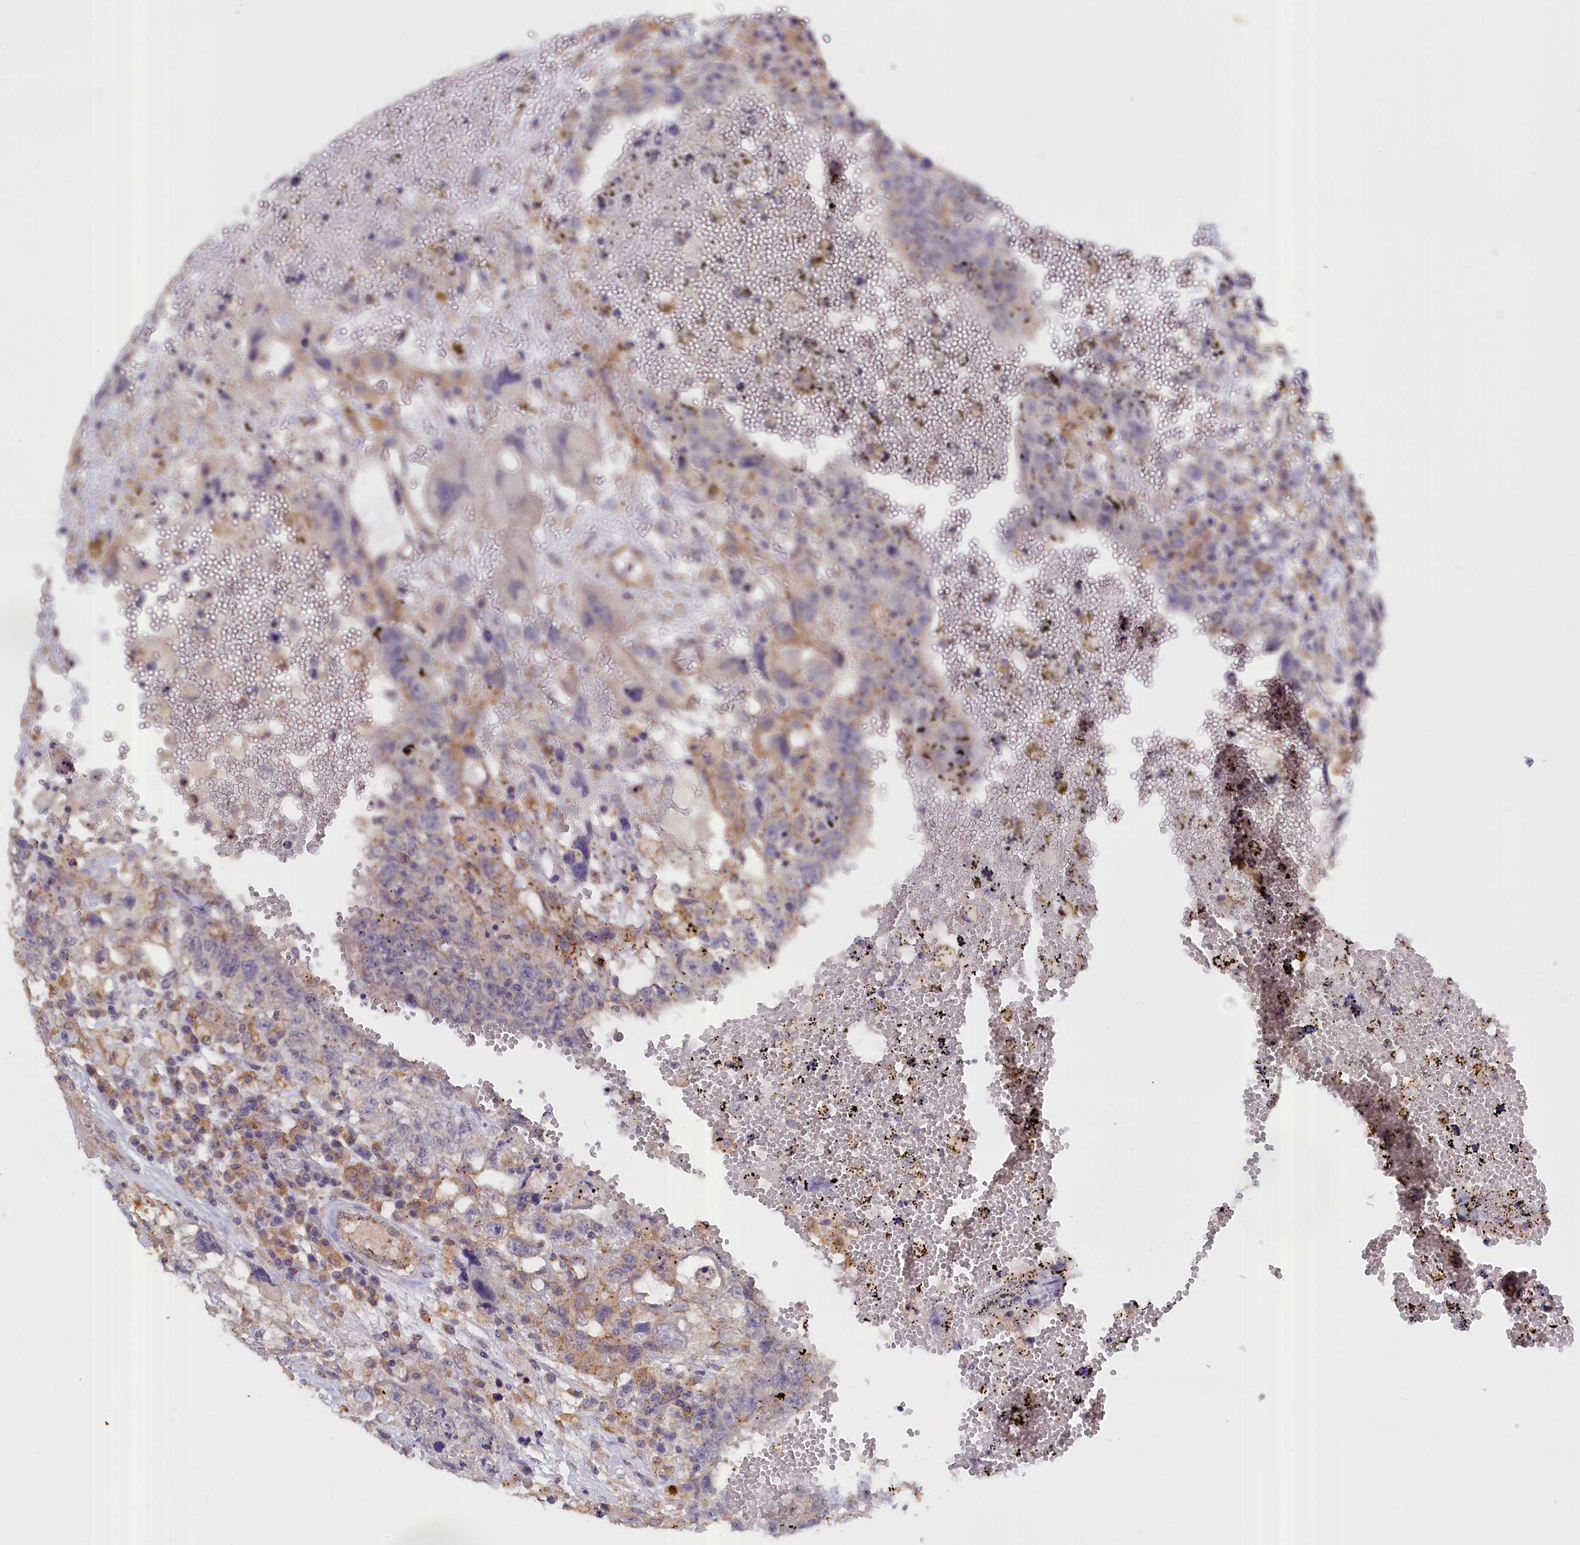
{"staining": {"intensity": "negative", "quantity": "none", "location": "none"}, "tissue": "testis cancer", "cell_type": "Tumor cells", "image_type": "cancer", "snomed": [{"axis": "morphology", "description": "Carcinoma, Embryonal, NOS"}, {"axis": "topography", "description": "Testis"}], "caption": "This photomicrograph is of testis cancer (embryonal carcinoma) stained with immunohistochemistry to label a protein in brown with the nuclei are counter-stained blue. There is no positivity in tumor cells. (IHC, brightfield microscopy, high magnification).", "gene": "COL19A1", "patient": {"sex": "male", "age": 26}}